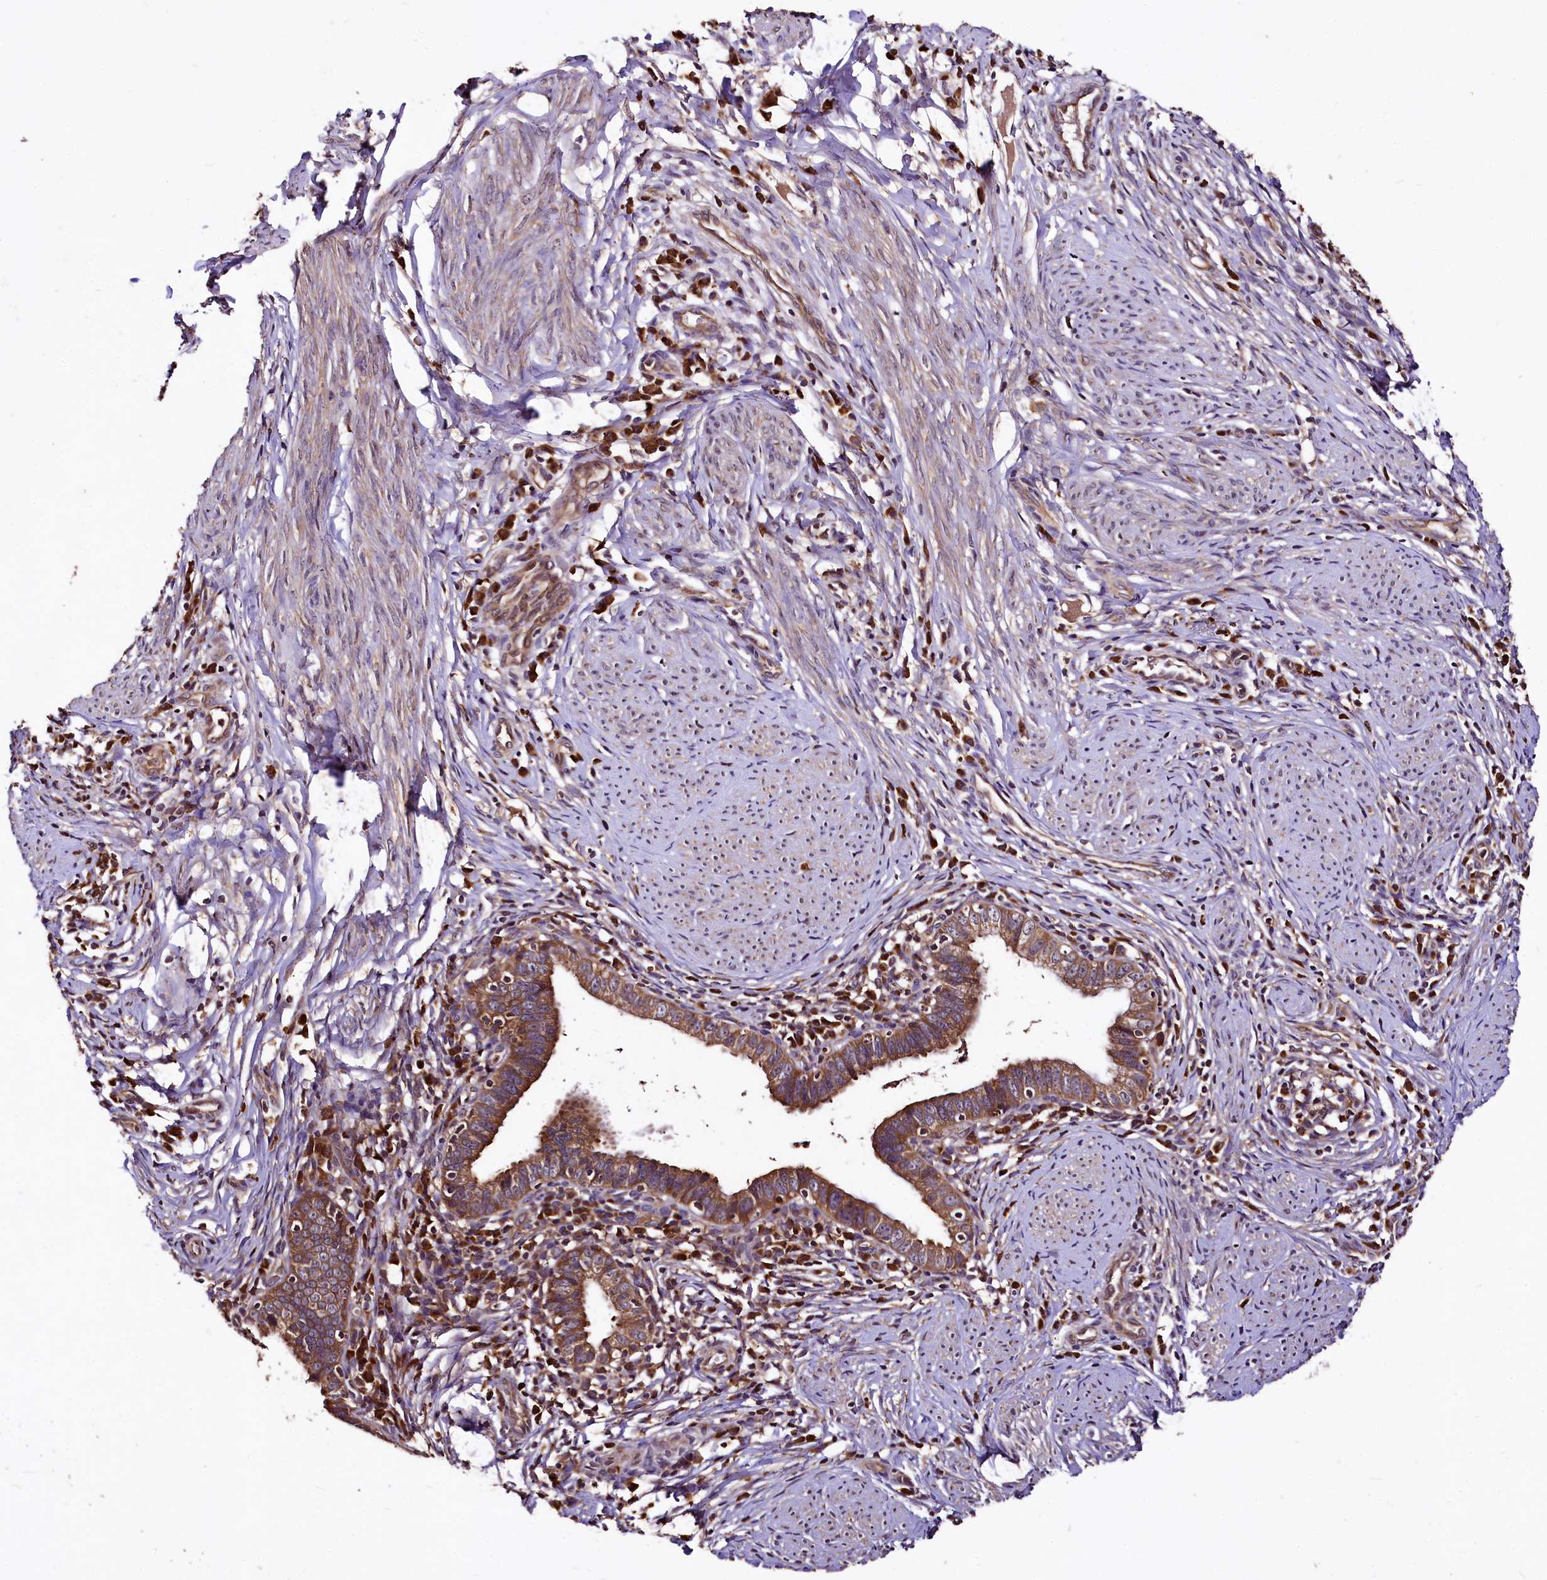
{"staining": {"intensity": "moderate", "quantity": ">75%", "location": "cytoplasmic/membranous"}, "tissue": "cervical cancer", "cell_type": "Tumor cells", "image_type": "cancer", "snomed": [{"axis": "morphology", "description": "Adenocarcinoma, NOS"}, {"axis": "topography", "description": "Cervix"}], "caption": "Tumor cells demonstrate medium levels of moderate cytoplasmic/membranous positivity in about >75% of cells in human adenocarcinoma (cervical).", "gene": "LRSAM1", "patient": {"sex": "female", "age": 36}}